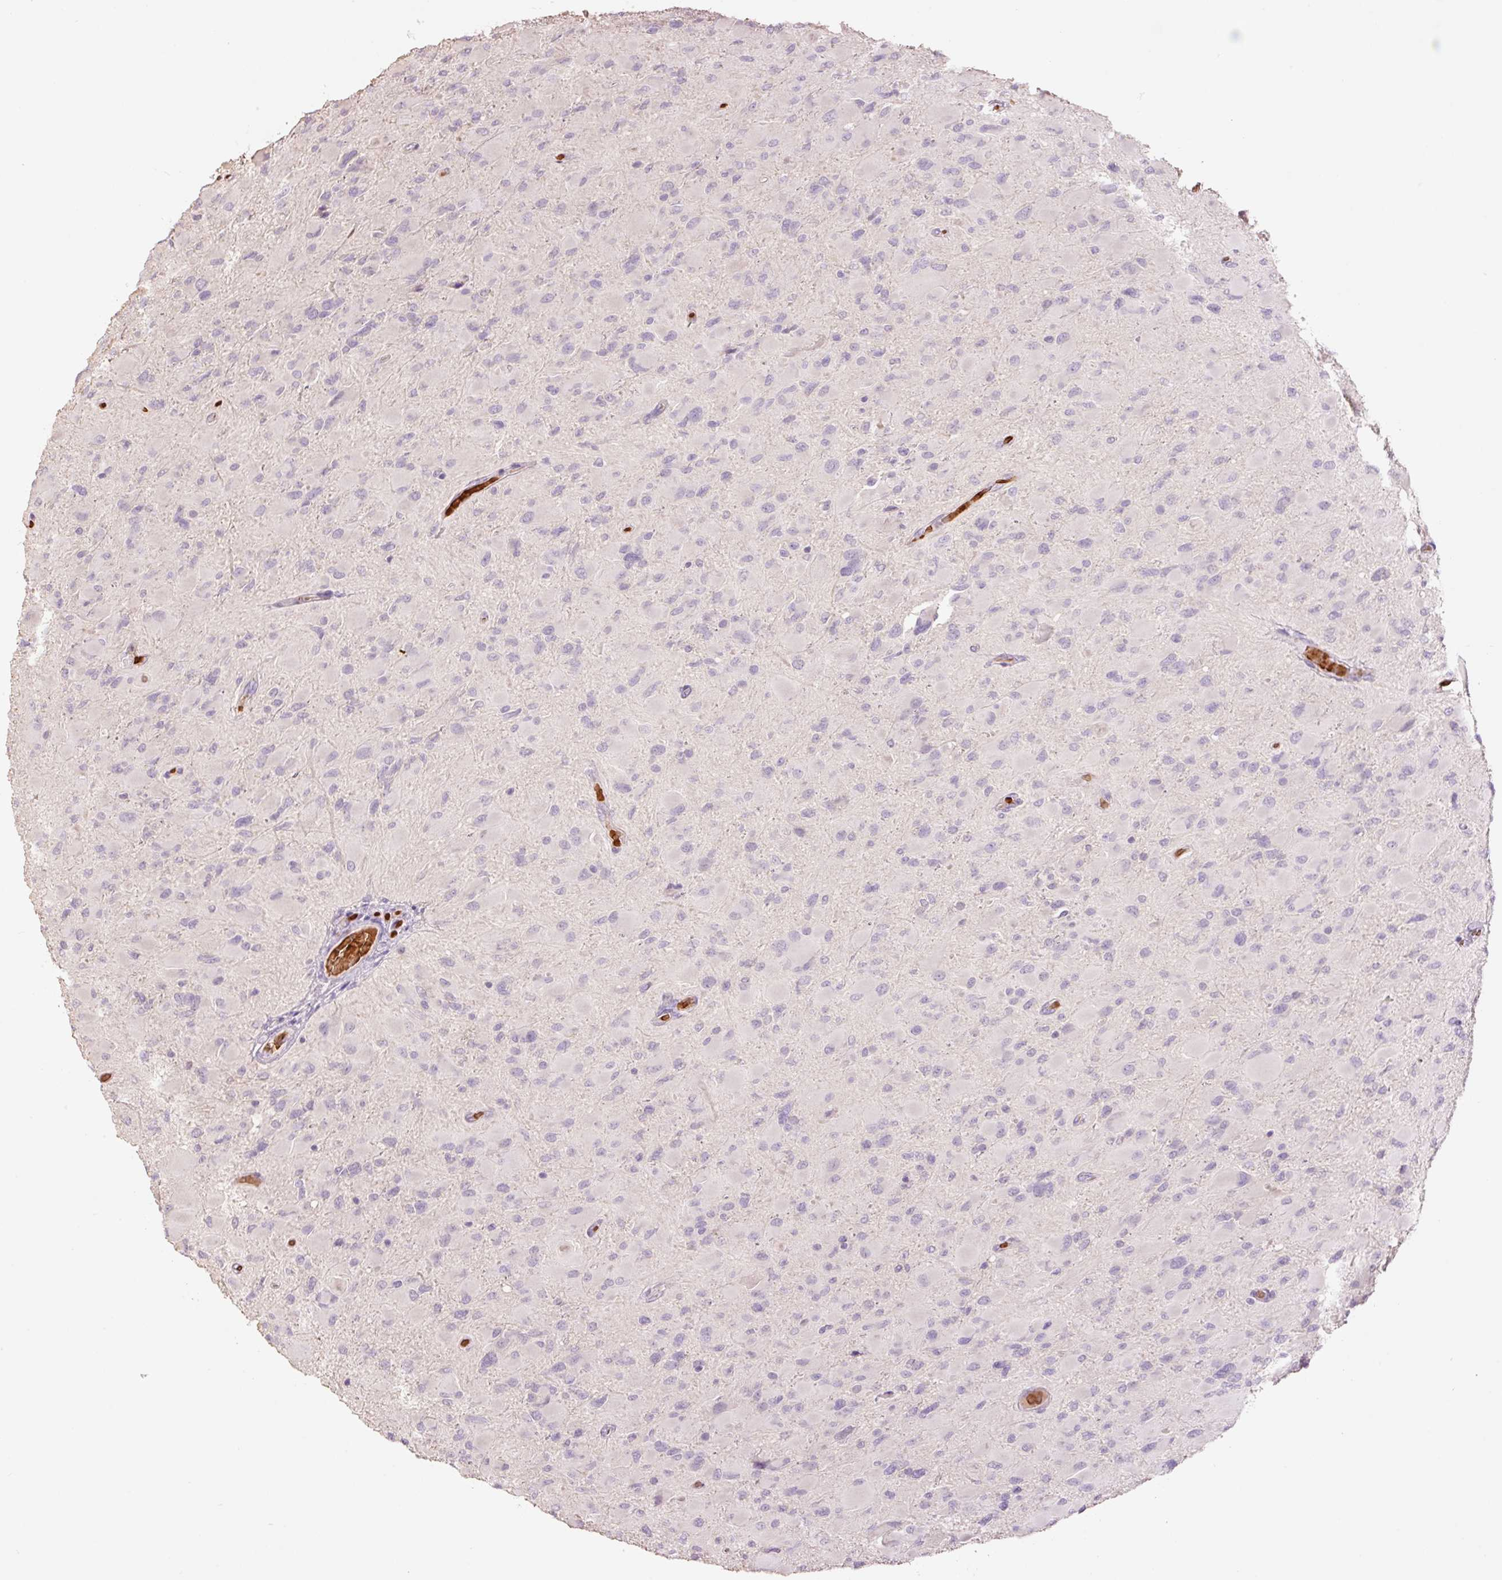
{"staining": {"intensity": "negative", "quantity": "none", "location": "none"}, "tissue": "glioma", "cell_type": "Tumor cells", "image_type": "cancer", "snomed": [{"axis": "morphology", "description": "Glioma, malignant, High grade"}, {"axis": "topography", "description": "Cerebral cortex"}], "caption": "The photomicrograph displays no significant positivity in tumor cells of glioma. (Immunohistochemistry, brightfield microscopy, high magnification).", "gene": "LY6G6D", "patient": {"sex": "female", "age": 36}}